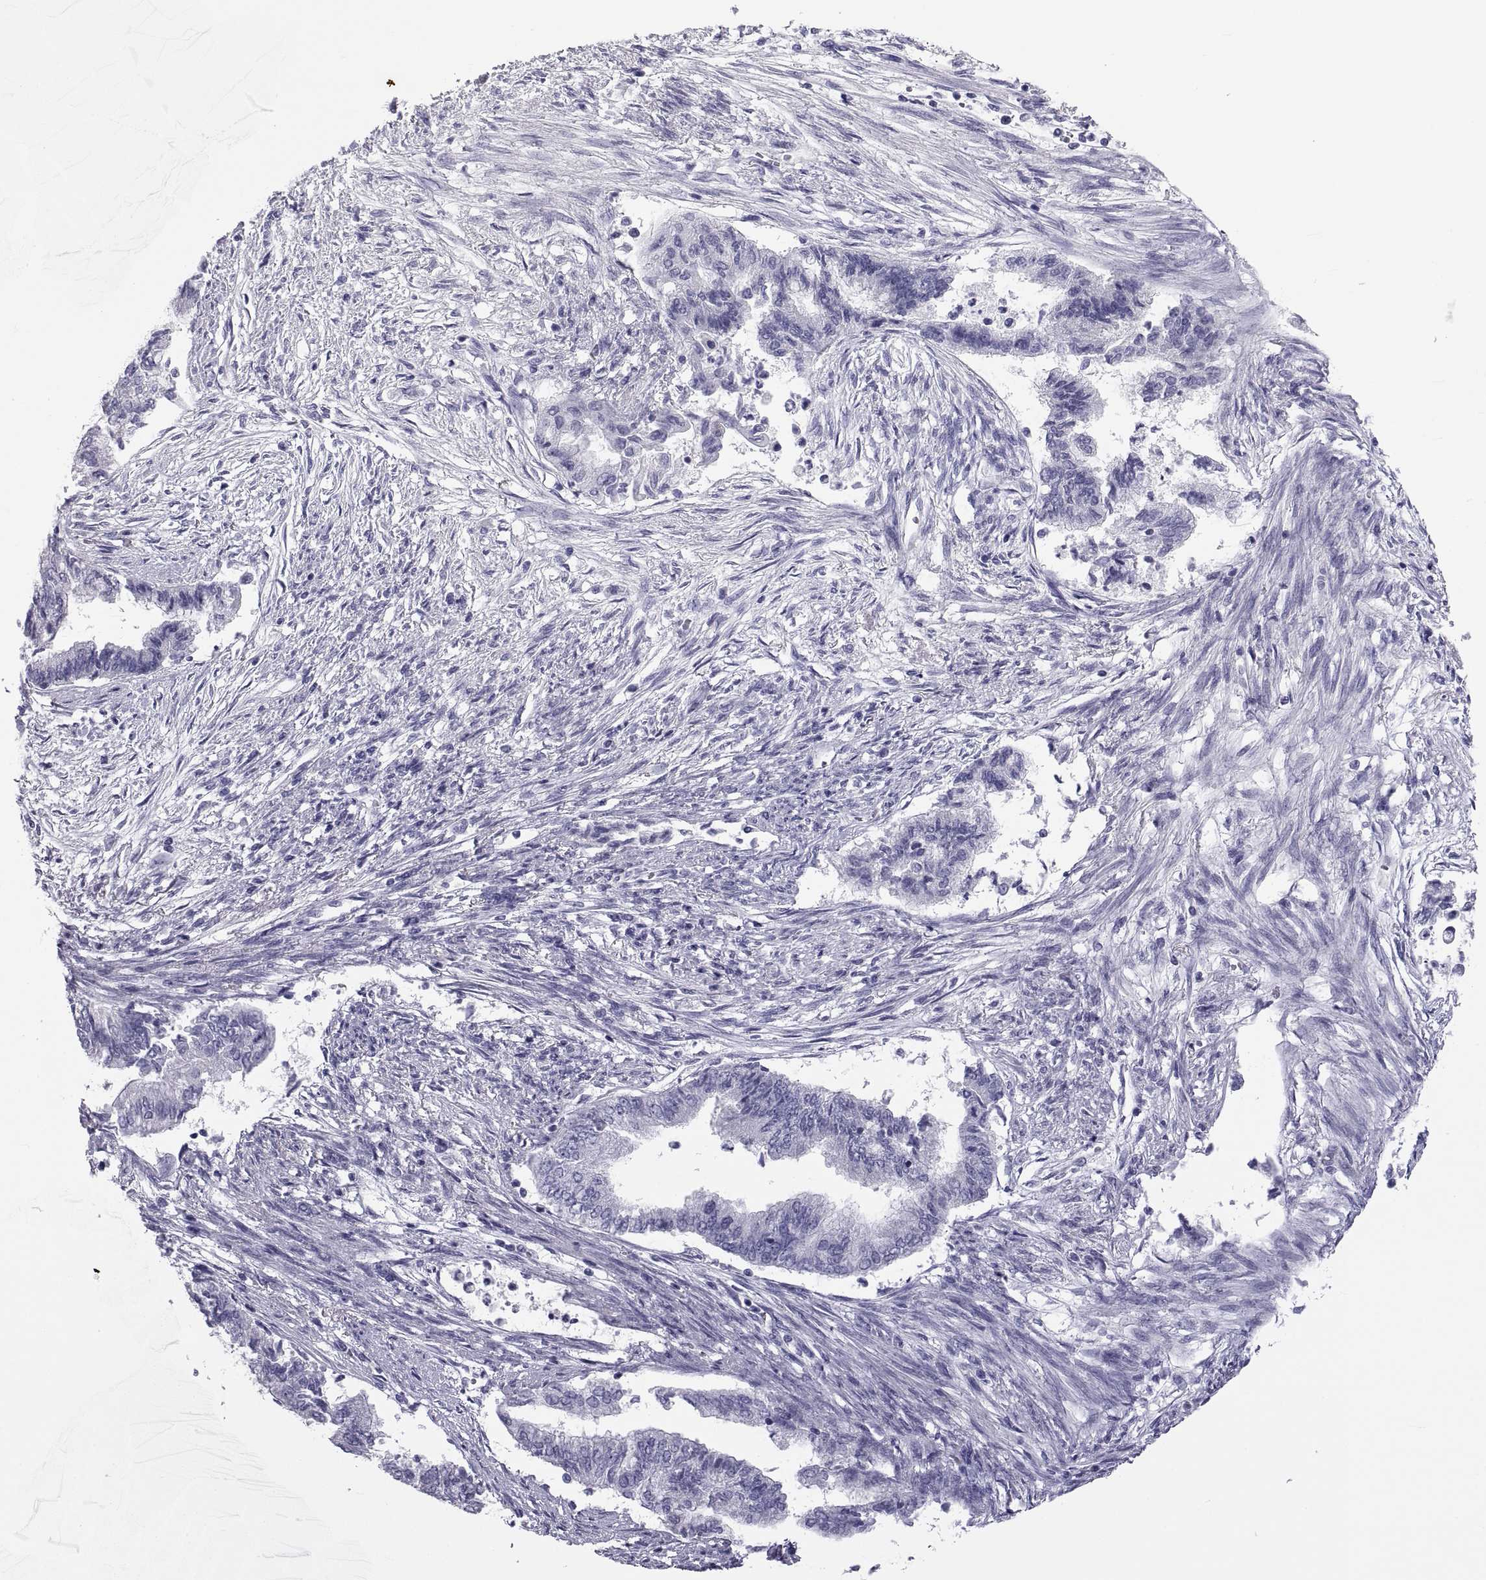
{"staining": {"intensity": "negative", "quantity": "none", "location": "none"}, "tissue": "endometrial cancer", "cell_type": "Tumor cells", "image_type": "cancer", "snomed": [{"axis": "morphology", "description": "Adenocarcinoma, NOS"}, {"axis": "topography", "description": "Endometrium"}], "caption": "Immunohistochemistry (IHC) of adenocarcinoma (endometrial) demonstrates no staining in tumor cells. (Immunohistochemistry (IHC), brightfield microscopy, high magnification).", "gene": "NPTX2", "patient": {"sex": "female", "age": 65}}